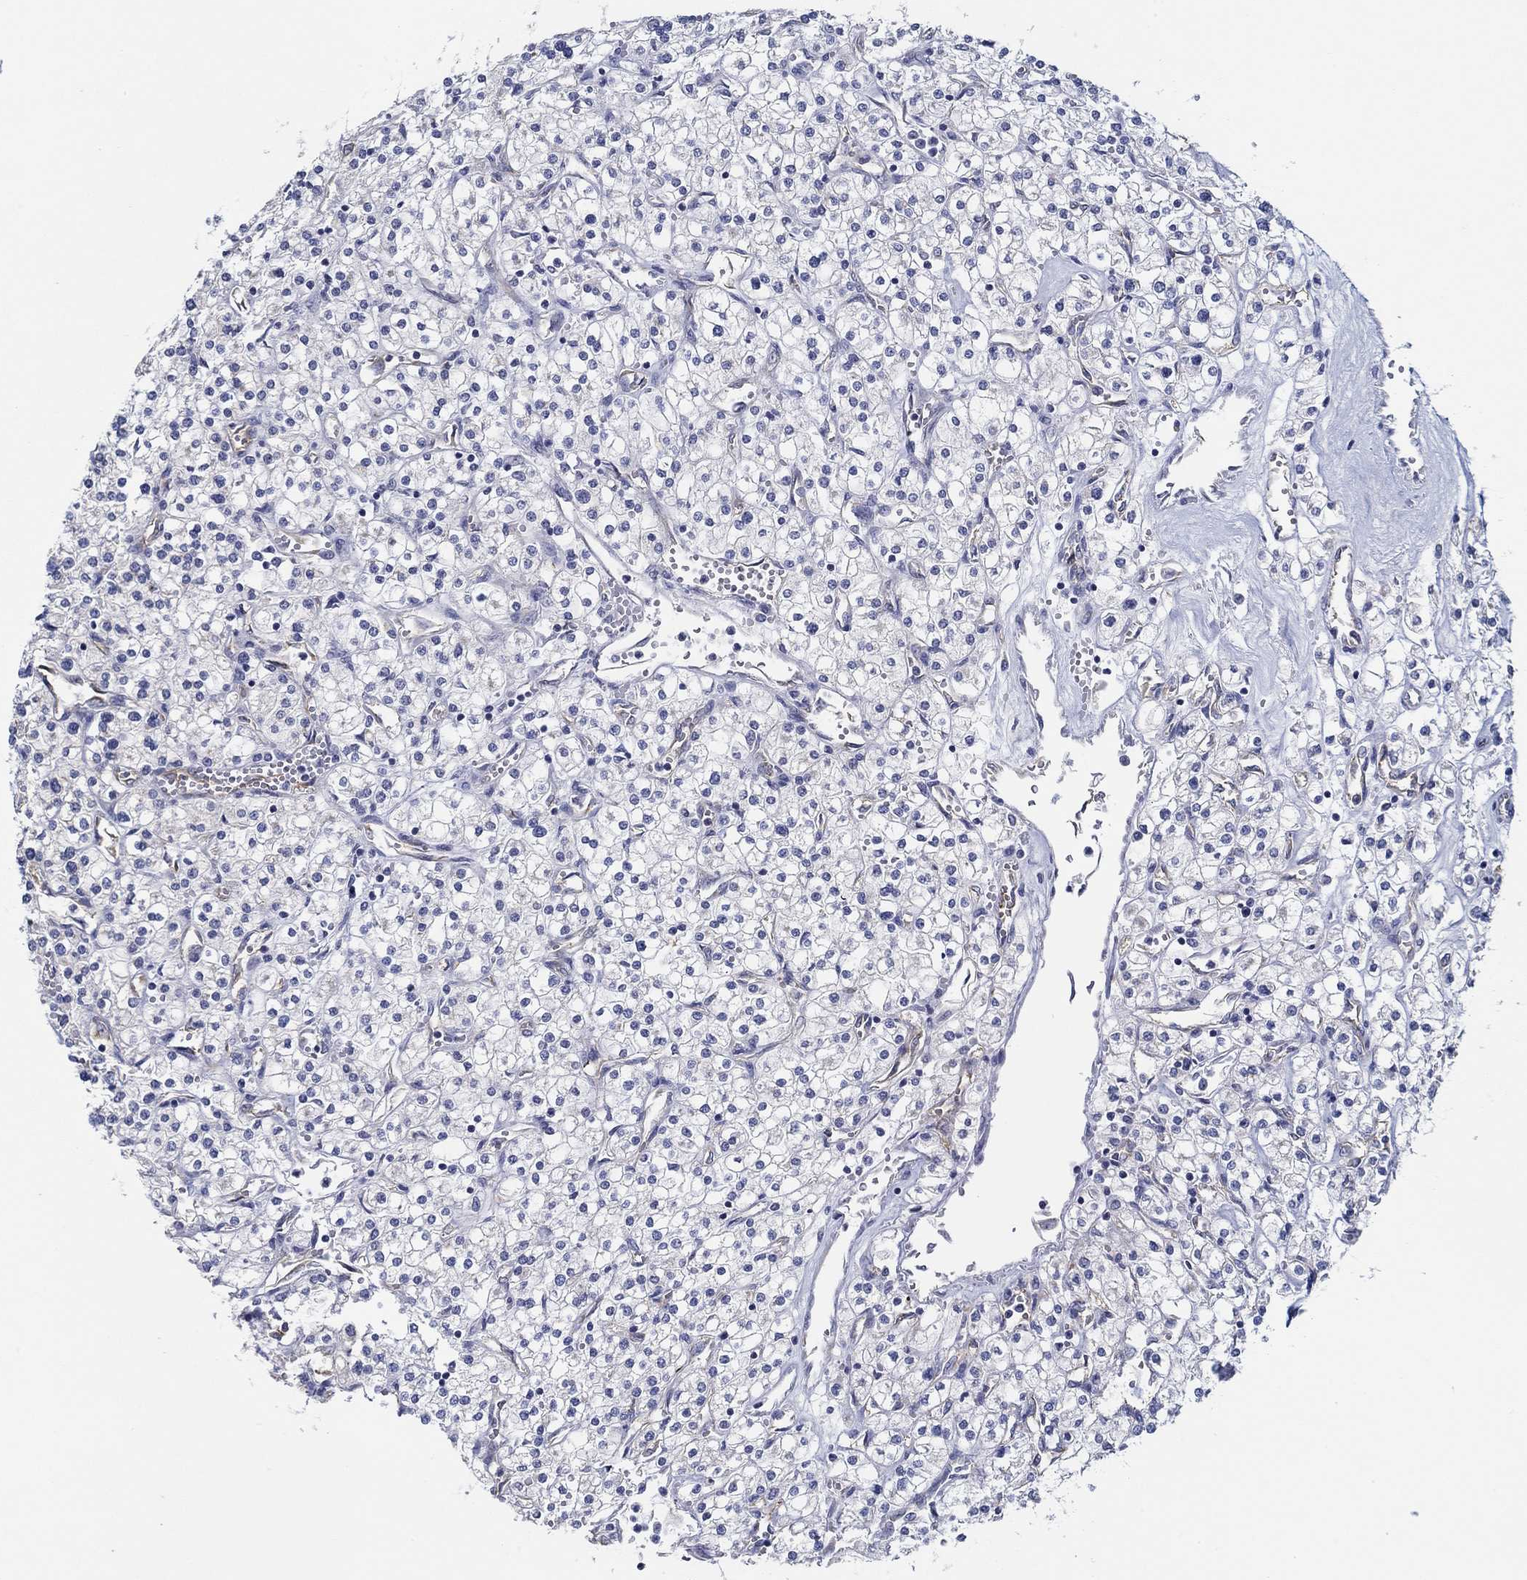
{"staining": {"intensity": "negative", "quantity": "none", "location": "none"}, "tissue": "renal cancer", "cell_type": "Tumor cells", "image_type": "cancer", "snomed": [{"axis": "morphology", "description": "Adenocarcinoma, NOS"}, {"axis": "topography", "description": "Kidney"}], "caption": "Human renal adenocarcinoma stained for a protein using immunohistochemistry demonstrates no expression in tumor cells.", "gene": "GJA5", "patient": {"sex": "male", "age": 80}}